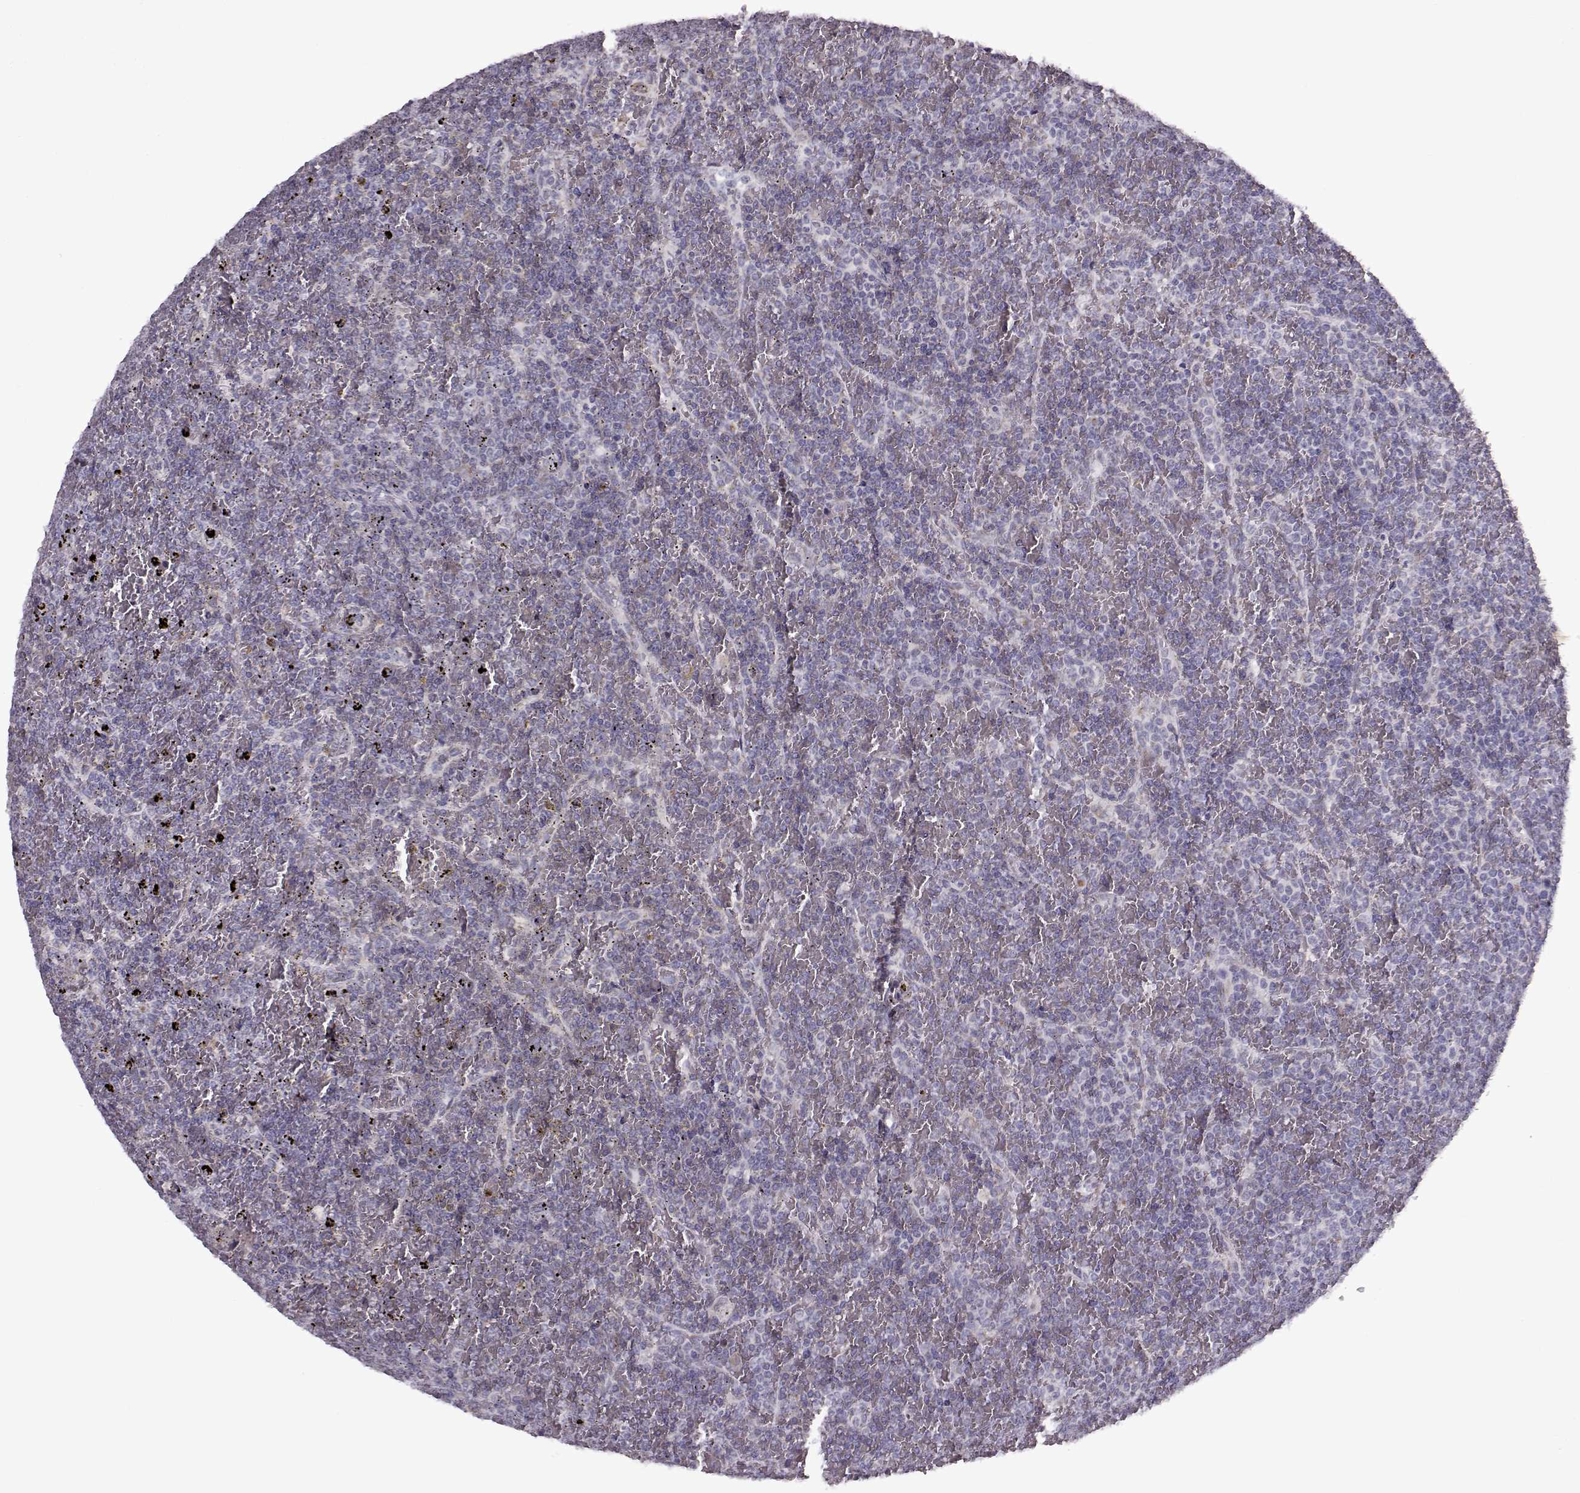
{"staining": {"intensity": "negative", "quantity": "none", "location": "none"}, "tissue": "lymphoma", "cell_type": "Tumor cells", "image_type": "cancer", "snomed": [{"axis": "morphology", "description": "Malignant lymphoma, non-Hodgkin's type, Low grade"}, {"axis": "topography", "description": "Spleen"}], "caption": "High magnification brightfield microscopy of malignant lymphoma, non-Hodgkin's type (low-grade) stained with DAB (brown) and counterstained with hematoxylin (blue): tumor cells show no significant expression.", "gene": "SLC4A5", "patient": {"sex": "female", "age": 77}}